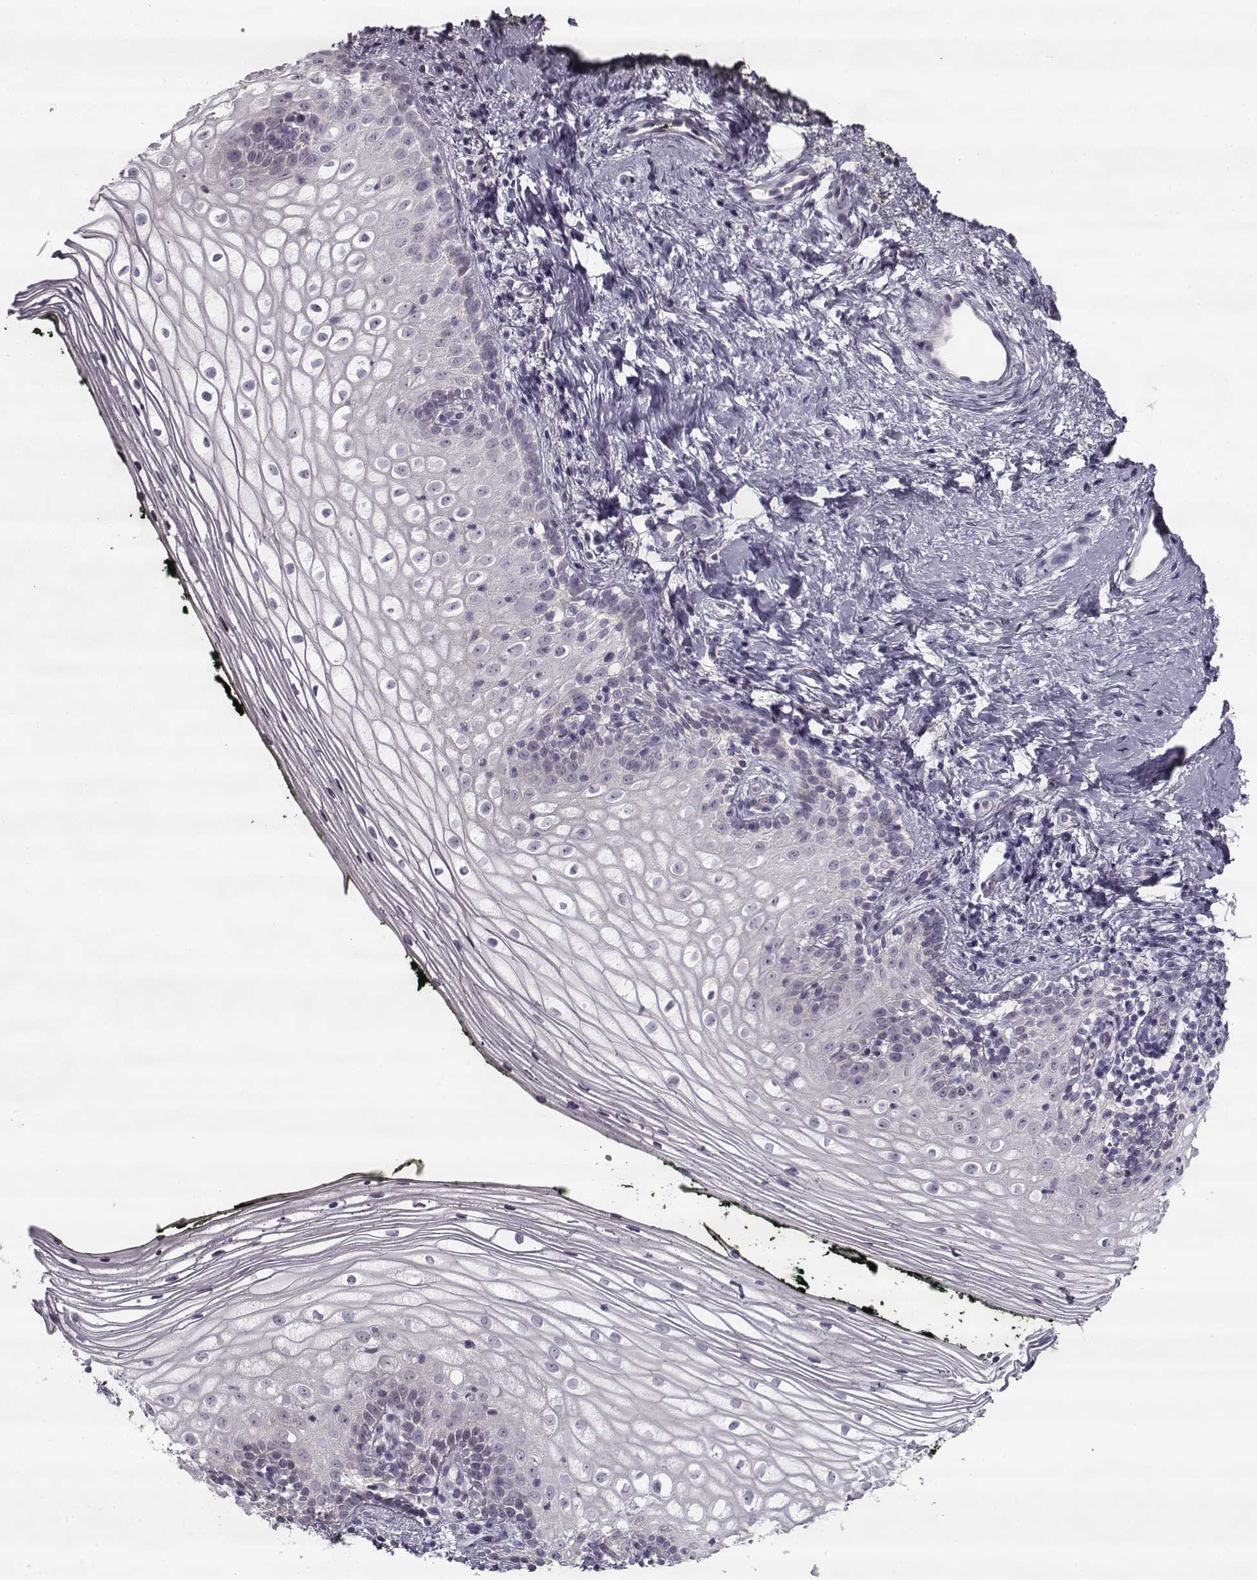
{"staining": {"intensity": "negative", "quantity": "none", "location": "none"}, "tissue": "vagina", "cell_type": "Squamous epithelial cells", "image_type": "normal", "snomed": [{"axis": "morphology", "description": "Normal tissue, NOS"}, {"axis": "topography", "description": "Vagina"}], "caption": "Human vagina stained for a protein using immunohistochemistry (IHC) exhibits no expression in squamous epithelial cells.", "gene": "PNMT", "patient": {"sex": "female", "age": 47}}